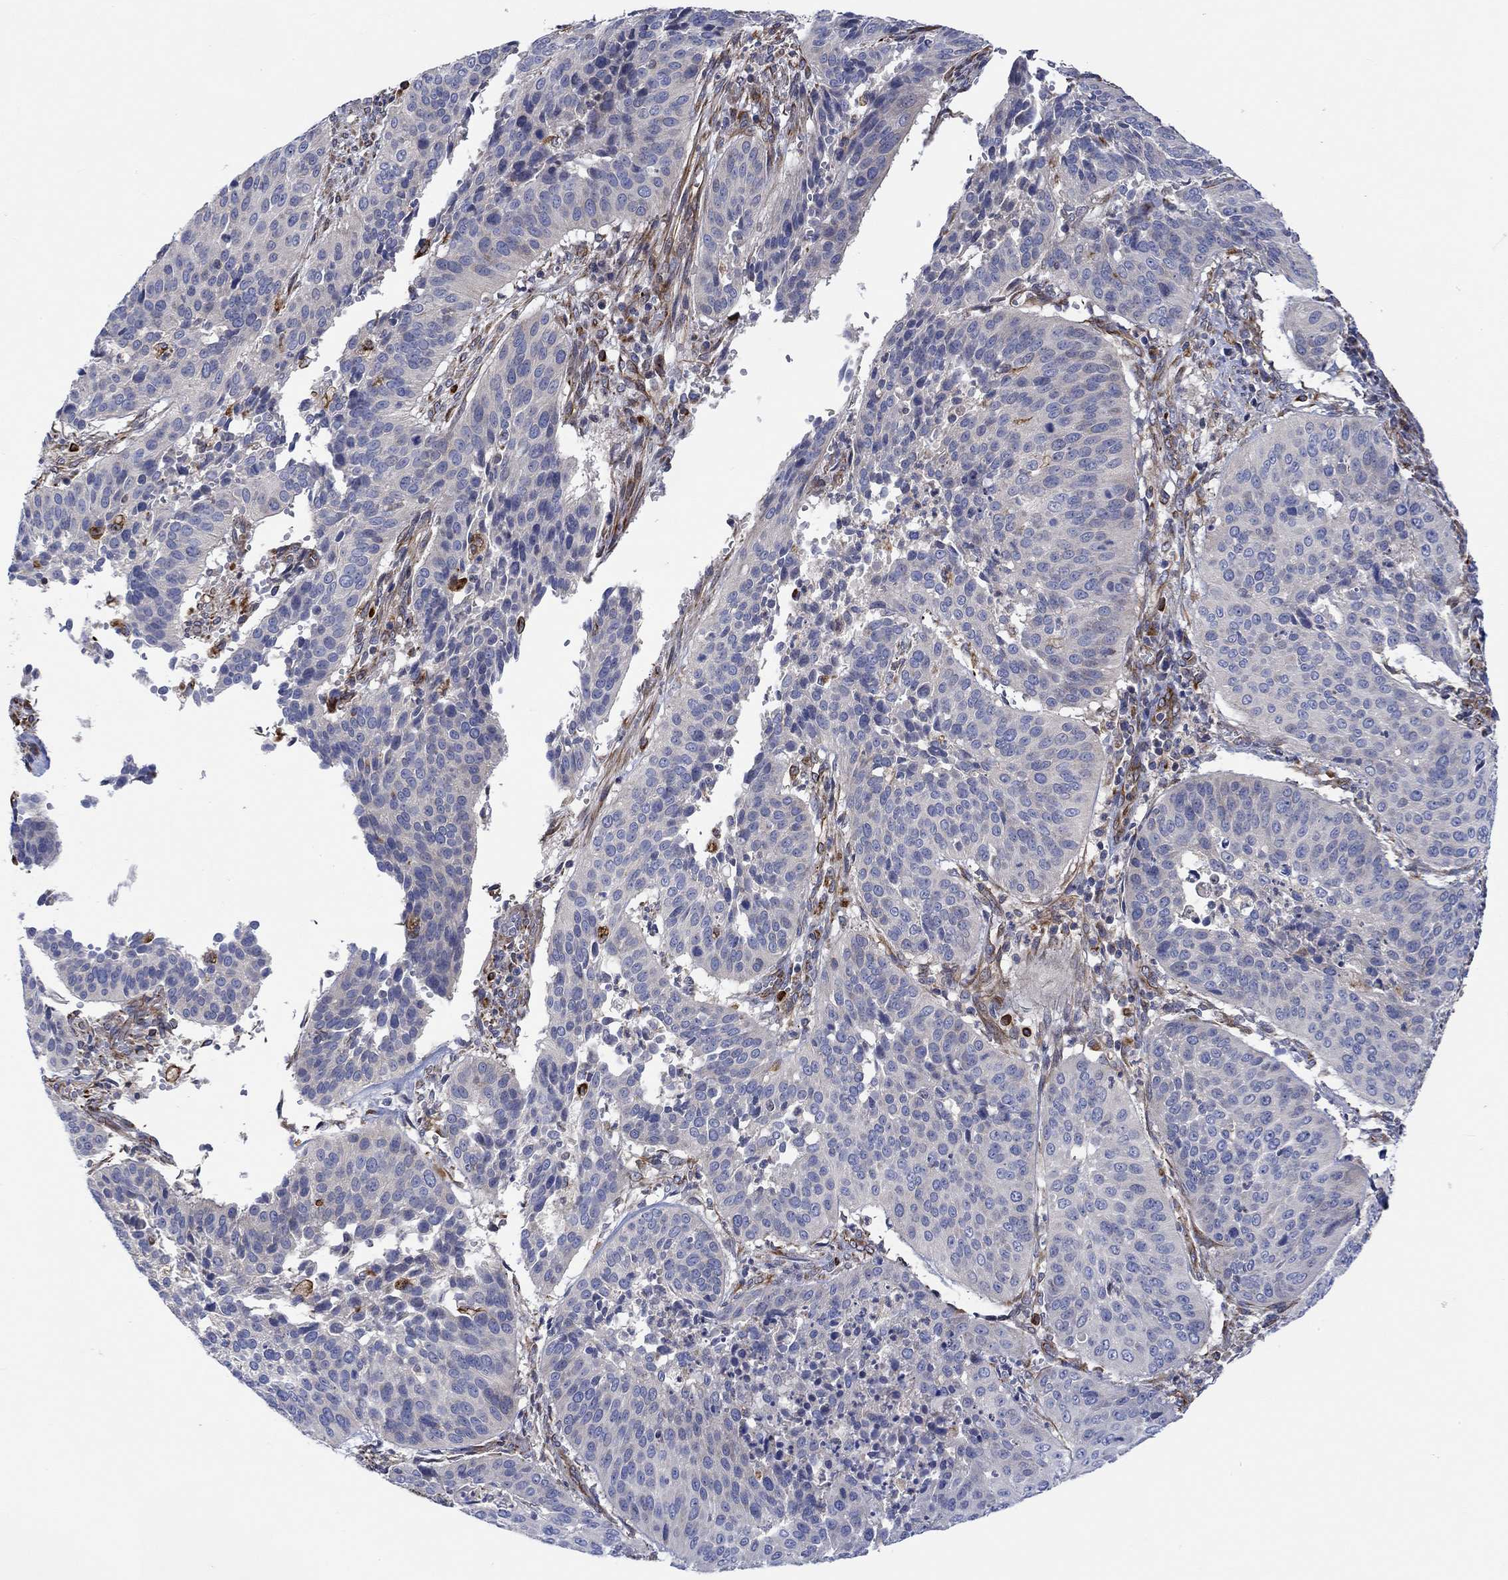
{"staining": {"intensity": "negative", "quantity": "none", "location": "none"}, "tissue": "cervical cancer", "cell_type": "Tumor cells", "image_type": "cancer", "snomed": [{"axis": "morphology", "description": "Normal tissue, NOS"}, {"axis": "morphology", "description": "Squamous cell carcinoma, NOS"}, {"axis": "topography", "description": "Cervix"}], "caption": "The histopathology image shows no significant staining in tumor cells of squamous cell carcinoma (cervical). (DAB immunohistochemistry (IHC) visualized using brightfield microscopy, high magnification).", "gene": "CAMK1D", "patient": {"sex": "female", "age": 39}}